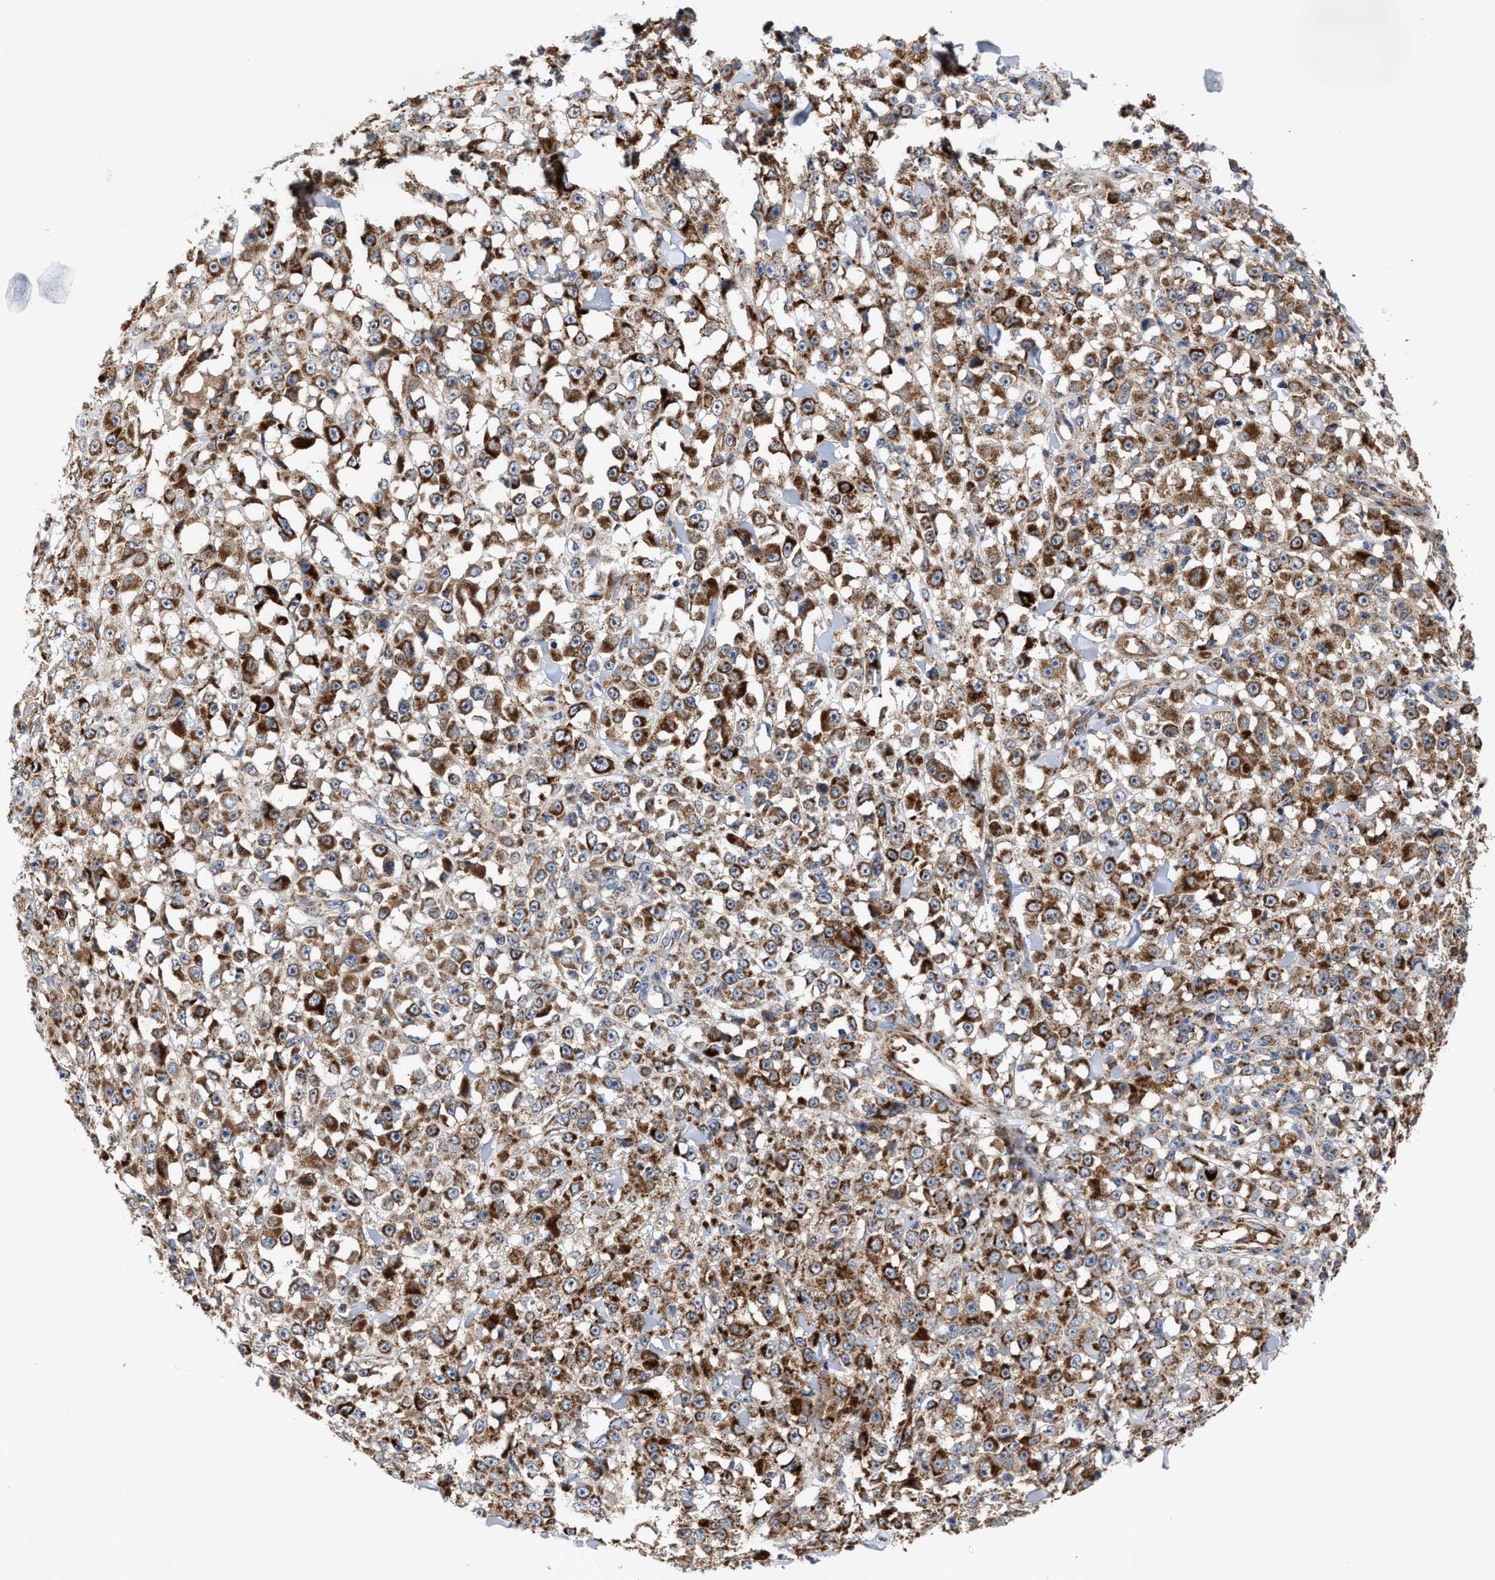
{"staining": {"intensity": "moderate", "quantity": ">75%", "location": "cytoplasmic/membranous"}, "tissue": "melanoma", "cell_type": "Tumor cells", "image_type": "cancer", "snomed": [{"axis": "morphology", "description": "Malignant melanoma, NOS"}, {"axis": "topography", "description": "Skin"}], "caption": "Immunohistochemistry (DAB) staining of malignant melanoma reveals moderate cytoplasmic/membranous protein expression in approximately >75% of tumor cells.", "gene": "MECR", "patient": {"sex": "female", "age": 82}}